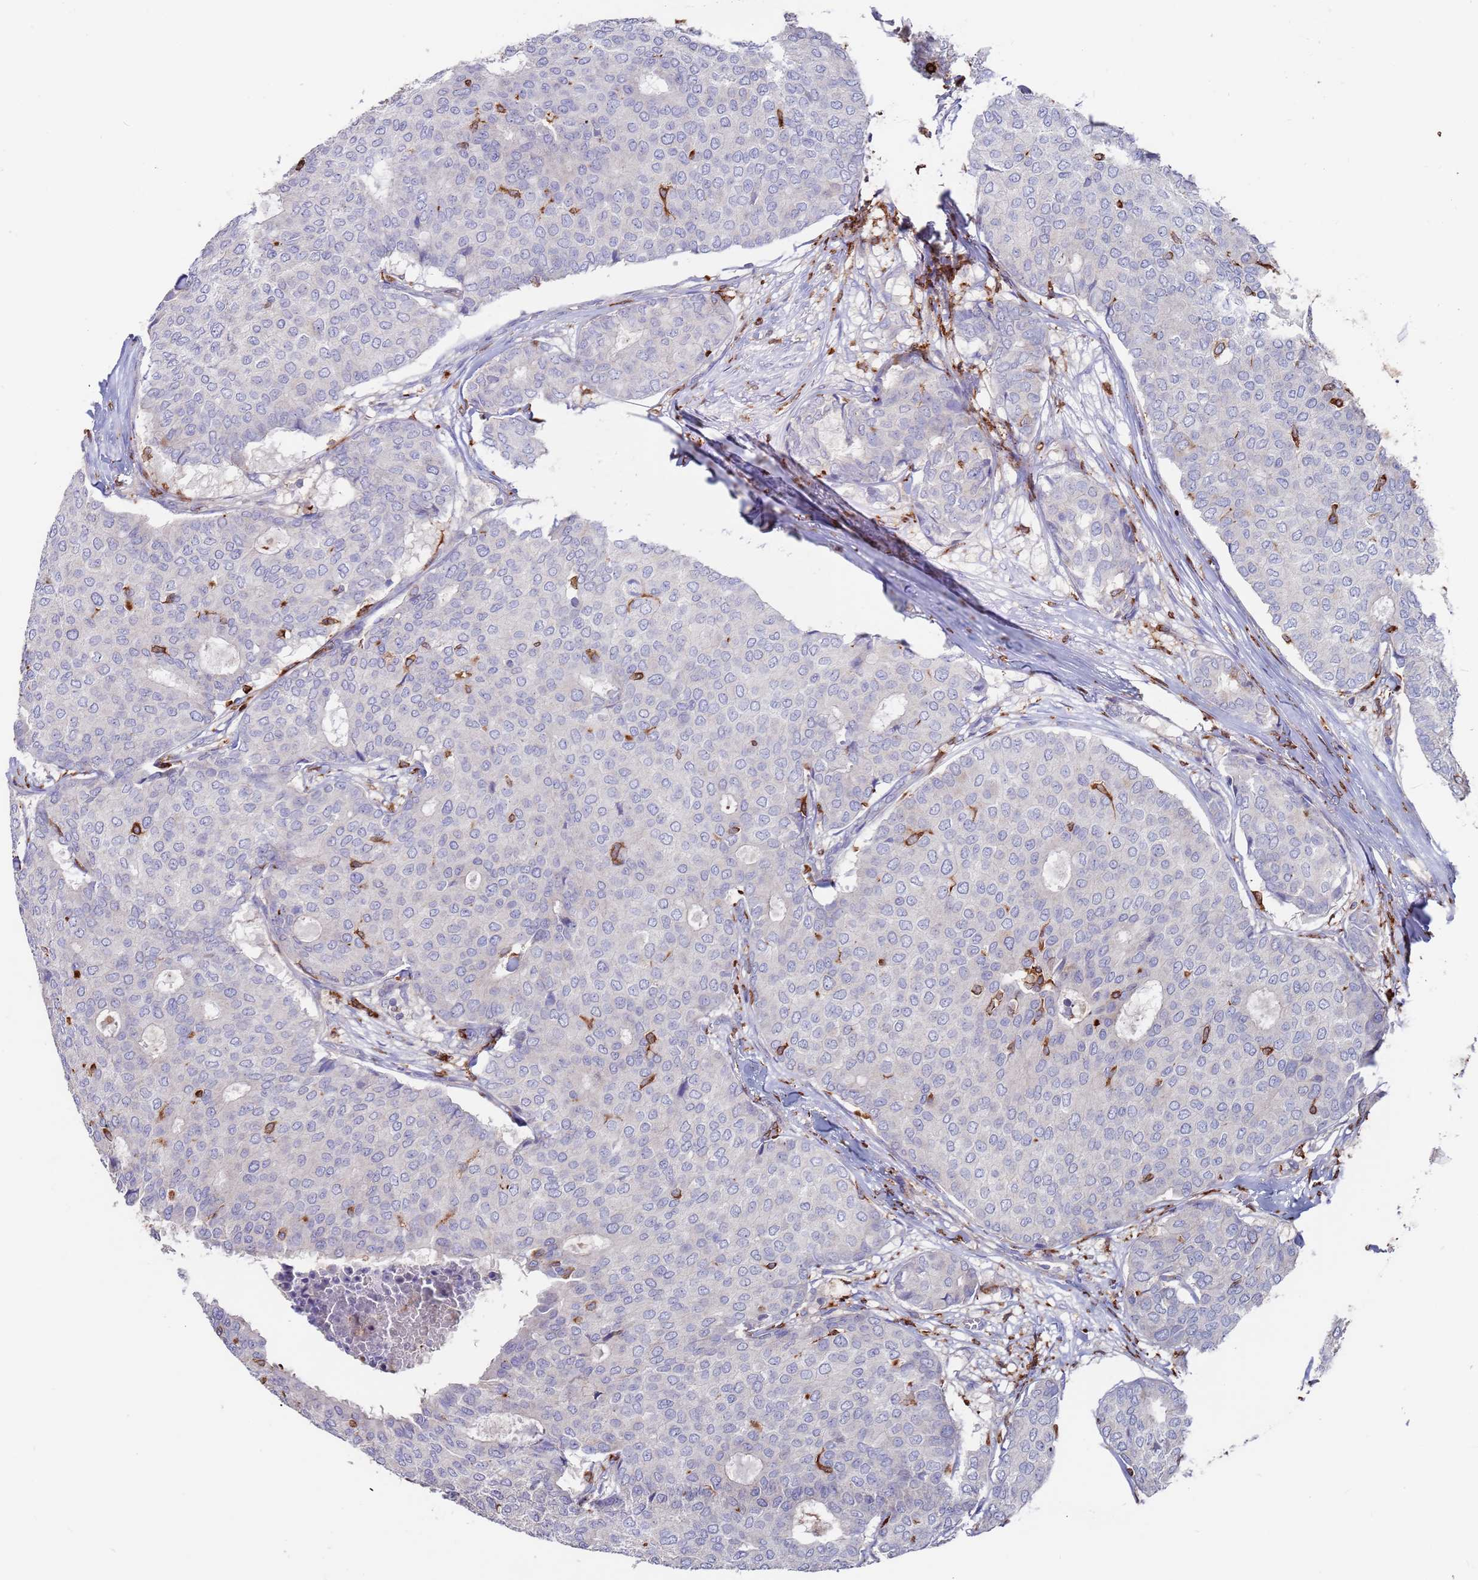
{"staining": {"intensity": "negative", "quantity": "none", "location": "none"}, "tissue": "breast cancer", "cell_type": "Tumor cells", "image_type": "cancer", "snomed": [{"axis": "morphology", "description": "Duct carcinoma"}, {"axis": "topography", "description": "Breast"}], "caption": "Tumor cells show no significant expression in breast cancer.", "gene": "GREB1L", "patient": {"sex": "female", "age": 75}}